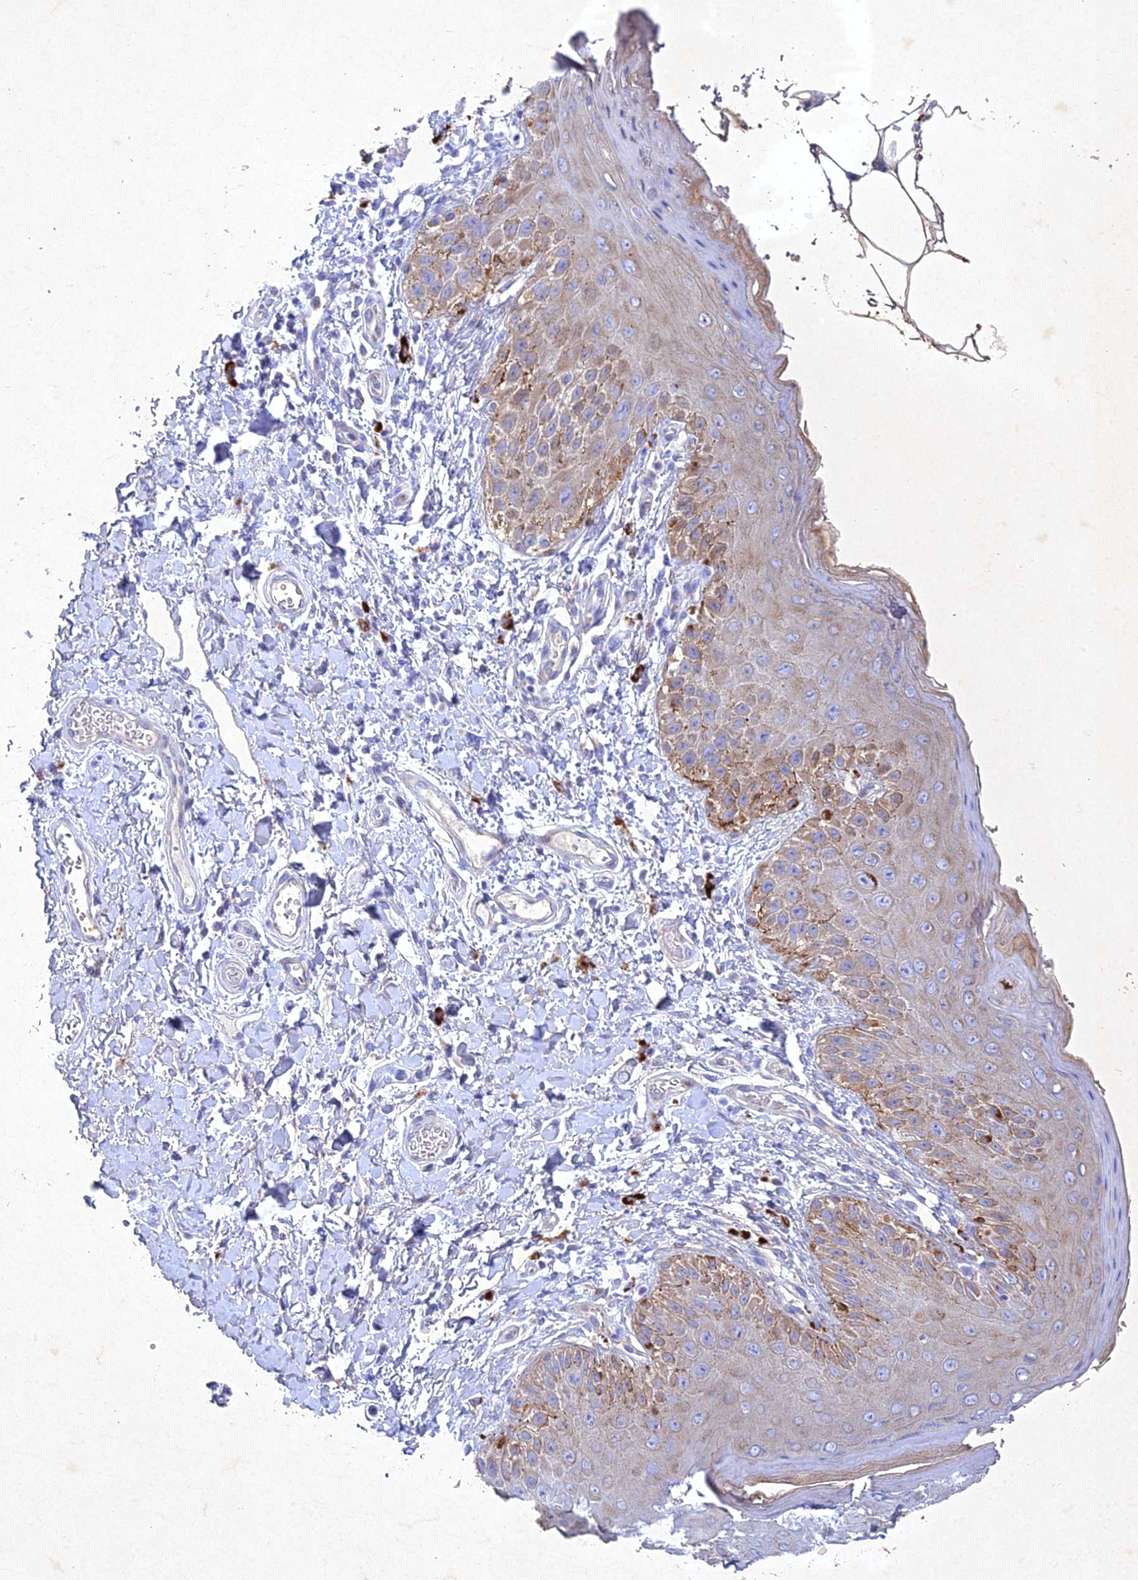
{"staining": {"intensity": "moderate", "quantity": "25%-75%", "location": "cytoplasmic/membranous"}, "tissue": "skin", "cell_type": "Epidermal cells", "image_type": "normal", "snomed": [{"axis": "morphology", "description": "Normal tissue, NOS"}, {"axis": "topography", "description": "Anal"}], "caption": "Immunohistochemistry (IHC) histopathology image of unremarkable skin: human skin stained using IHC displays medium levels of moderate protein expression localized specifically in the cytoplasmic/membranous of epidermal cells, appearing as a cytoplasmic/membranous brown color.", "gene": "NDUFV1", "patient": {"sex": "male", "age": 44}}